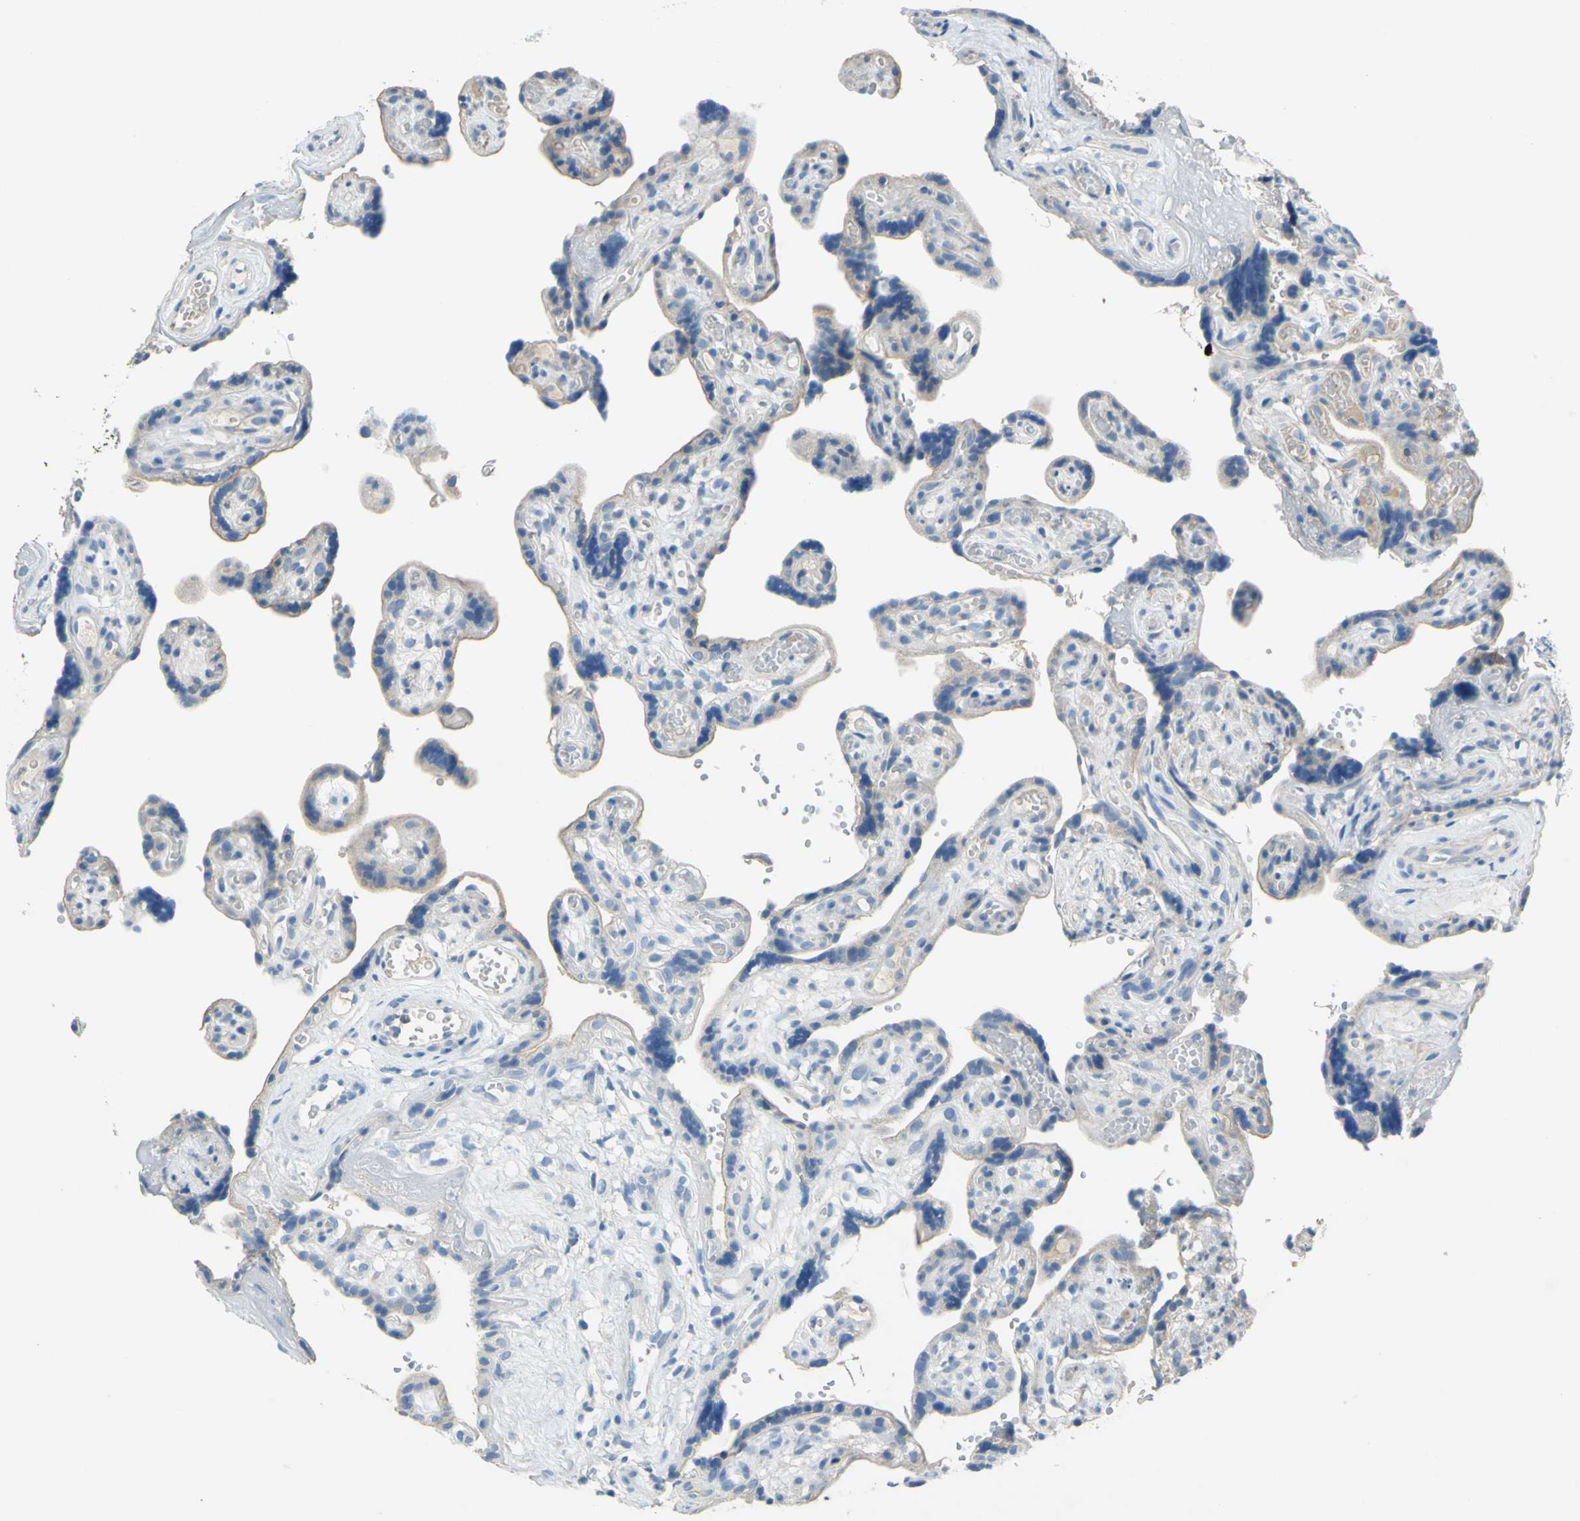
{"staining": {"intensity": "negative", "quantity": "none", "location": "none"}, "tissue": "placenta", "cell_type": "Decidual cells", "image_type": "normal", "snomed": [{"axis": "morphology", "description": "Normal tissue, NOS"}, {"axis": "topography", "description": "Placenta"}], "caption": "This is an immunohistochemistry (IHC) image of normal human placenta. There is no staining in decidual cells.", "gene": "CDH10", "patient": {"sex": "female", "age": 30}}